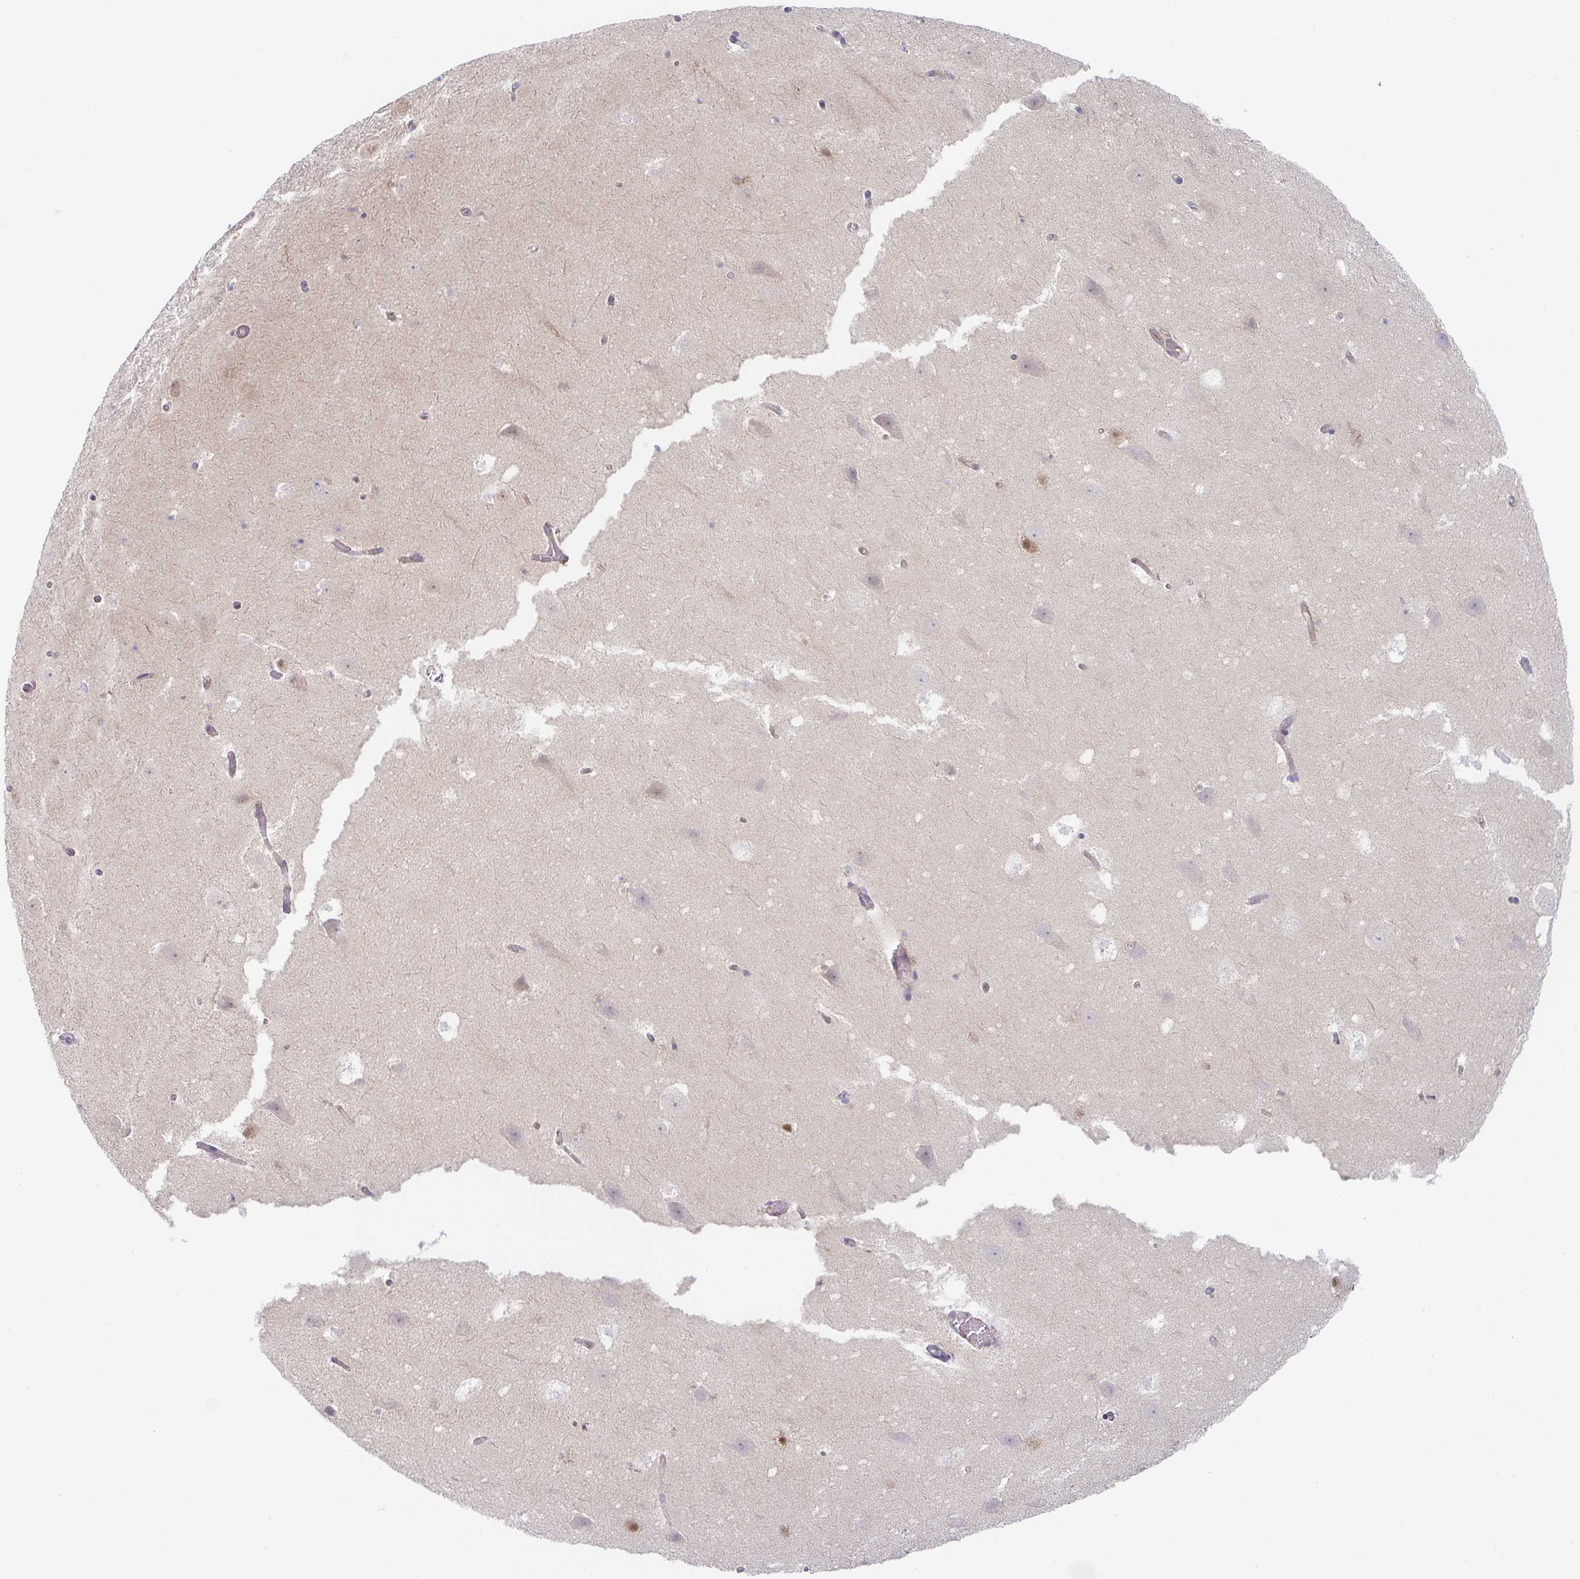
{"staining": {"intensity": "negative", "quantity": "none", "location": "none"}, "tissue": "hippocampus", "cell_type": "Glial cells", "image_type": "normal", "snomed": [{"axis": "morphology", "description": "Normal tissue, NOS"}, {"axis": "topography", "description": "Hippocampus"}], "caption": "IHC of benign human hippocampus shows no expression in glial cells.", "gene": "AMPD2", "patient": {"sex": "female", "age": 42}}